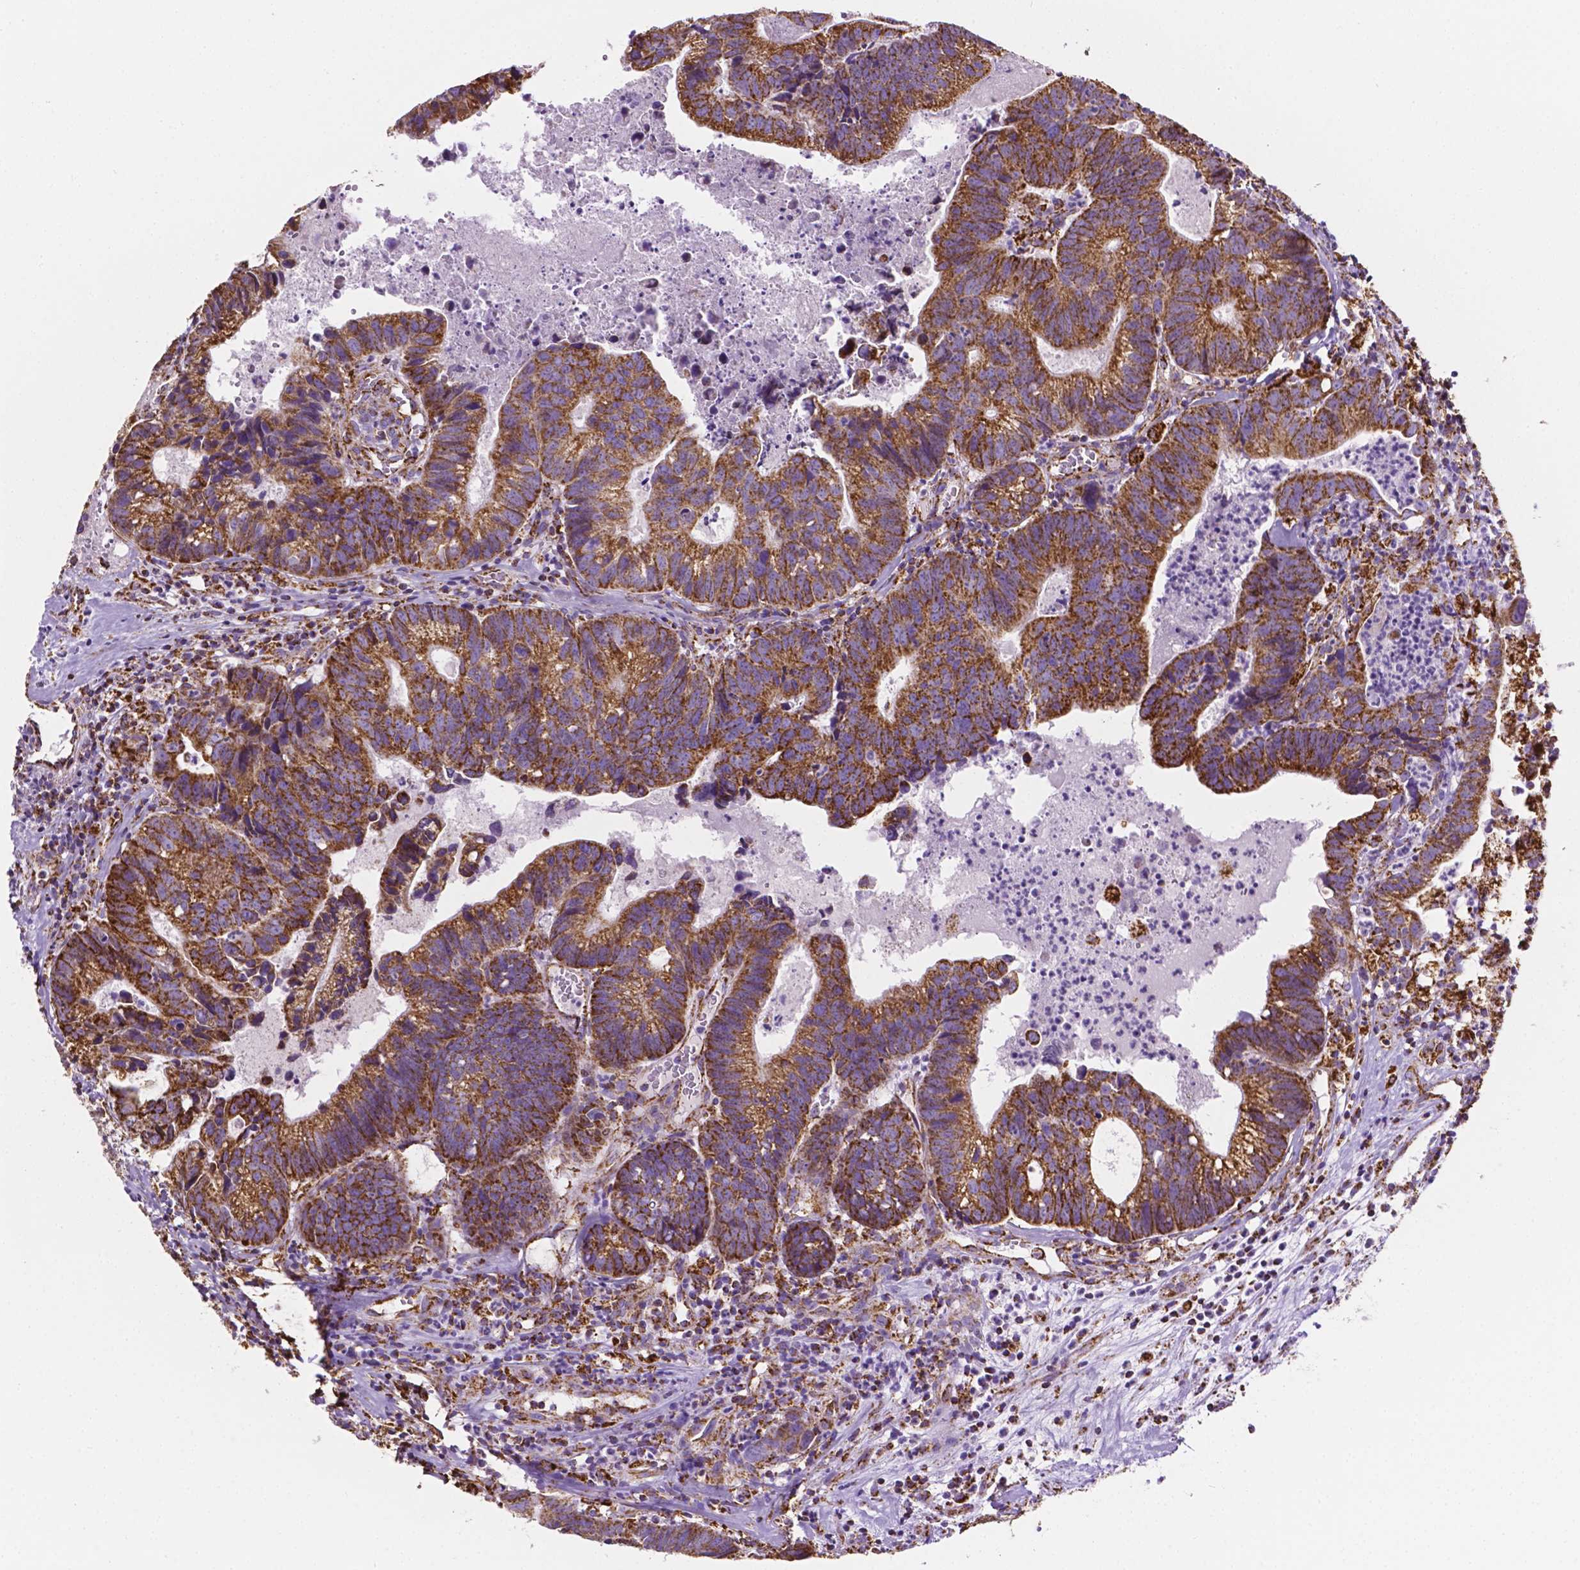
{"staining": {"intensity": "strong", "quantity": ">75%", "location": "cytoplasmic/membranous"}, "tissue": "head and neck cancer", "cell_type": "Tumor cells", "image_type": "cancer", "snomed": [{"axis": "morphology", "description": "Adenocarcinoma, NOS"}, {"axis": "topography", "description": "Head-Neck"}], "caption": "Head and neck adenocarcinoma stained with a brown dye reveals strong cytoplasmic/membranous positive expression in about >75% of tumor cells.", "gene": "RMDN3", "patient": {"sex": "male", "age": 62}}